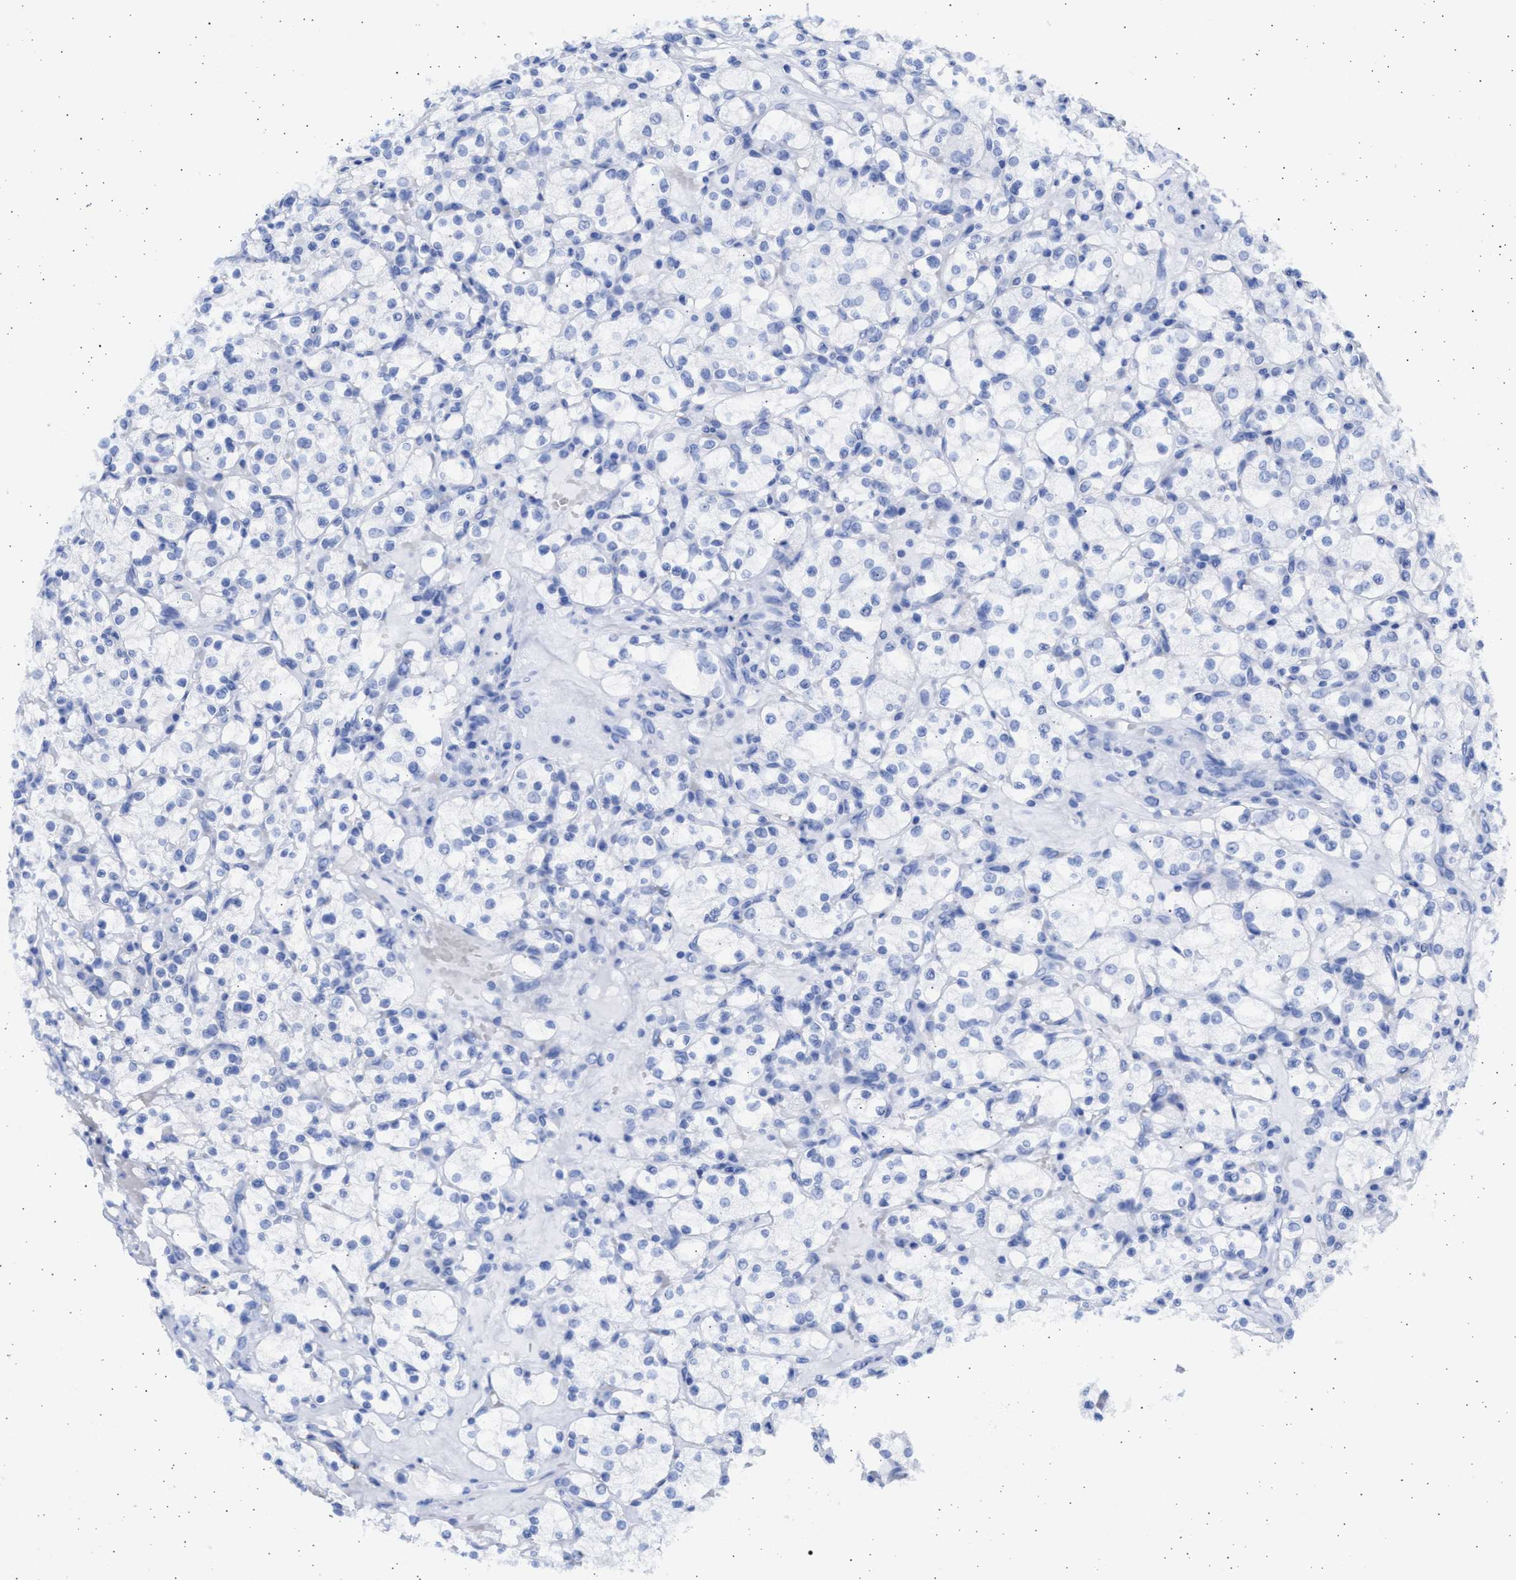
{"staining": {"intensity": "negative", "quantity": "none", "location": "none"}, "tissue": "renal cancer", "cell_type": "Tumor cells", "image_type": "cancer", "snomed": [{"axis": "morphology", "description": "Adenocarcinoma, NOS"}, {"axis": "topography", "description": "Kidney"}], "caption": "A high-resolution photomicrograph shows immunohistochemistry (IHC) staining of renal cancer, which displays no significant expression in tumor cells.", "gene": "ALDOC", "patient": {"sex": "female", "age": 83}}